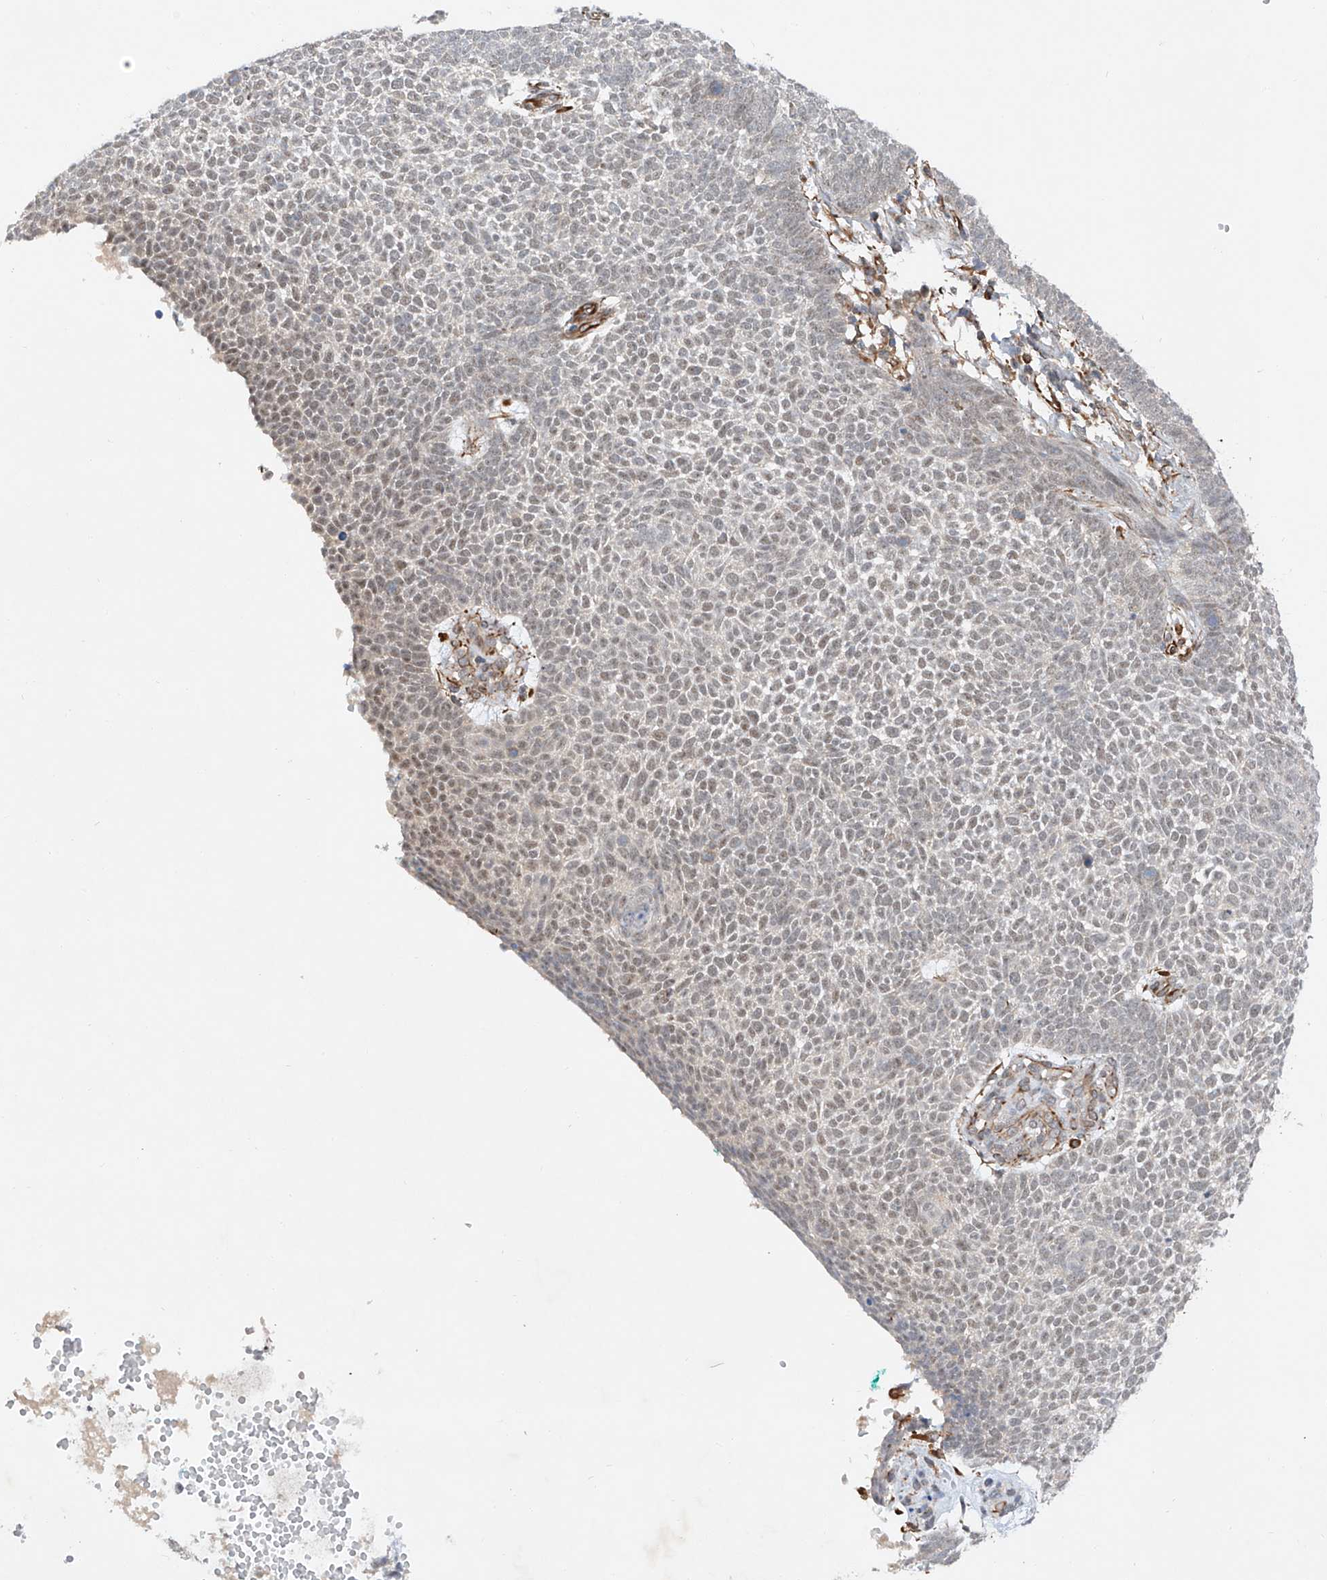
{"staining": {"intensity": "weak", "quantity": "<25%", "location": "nuclear"}, "tissue": "skin cancer", "cell_type": "Tumor cells", "image_type": "cancer", "snomed": [{"axis": "morphology", "description": "Basal cell carcinoma"}, {"axis": "topography", "description": "Skin"}], "caption": "Tumor cells are negative for brown protein staining in basal cell carcinoma (skin). (Stains: DAB (3,3'-diaminobenzidine) IHC with hematoxylin counter stain, Microscopy: brightfield microscopy at high magnification).", "gene": "AMD1", "patient": {"sex": "female", "age": 81}}